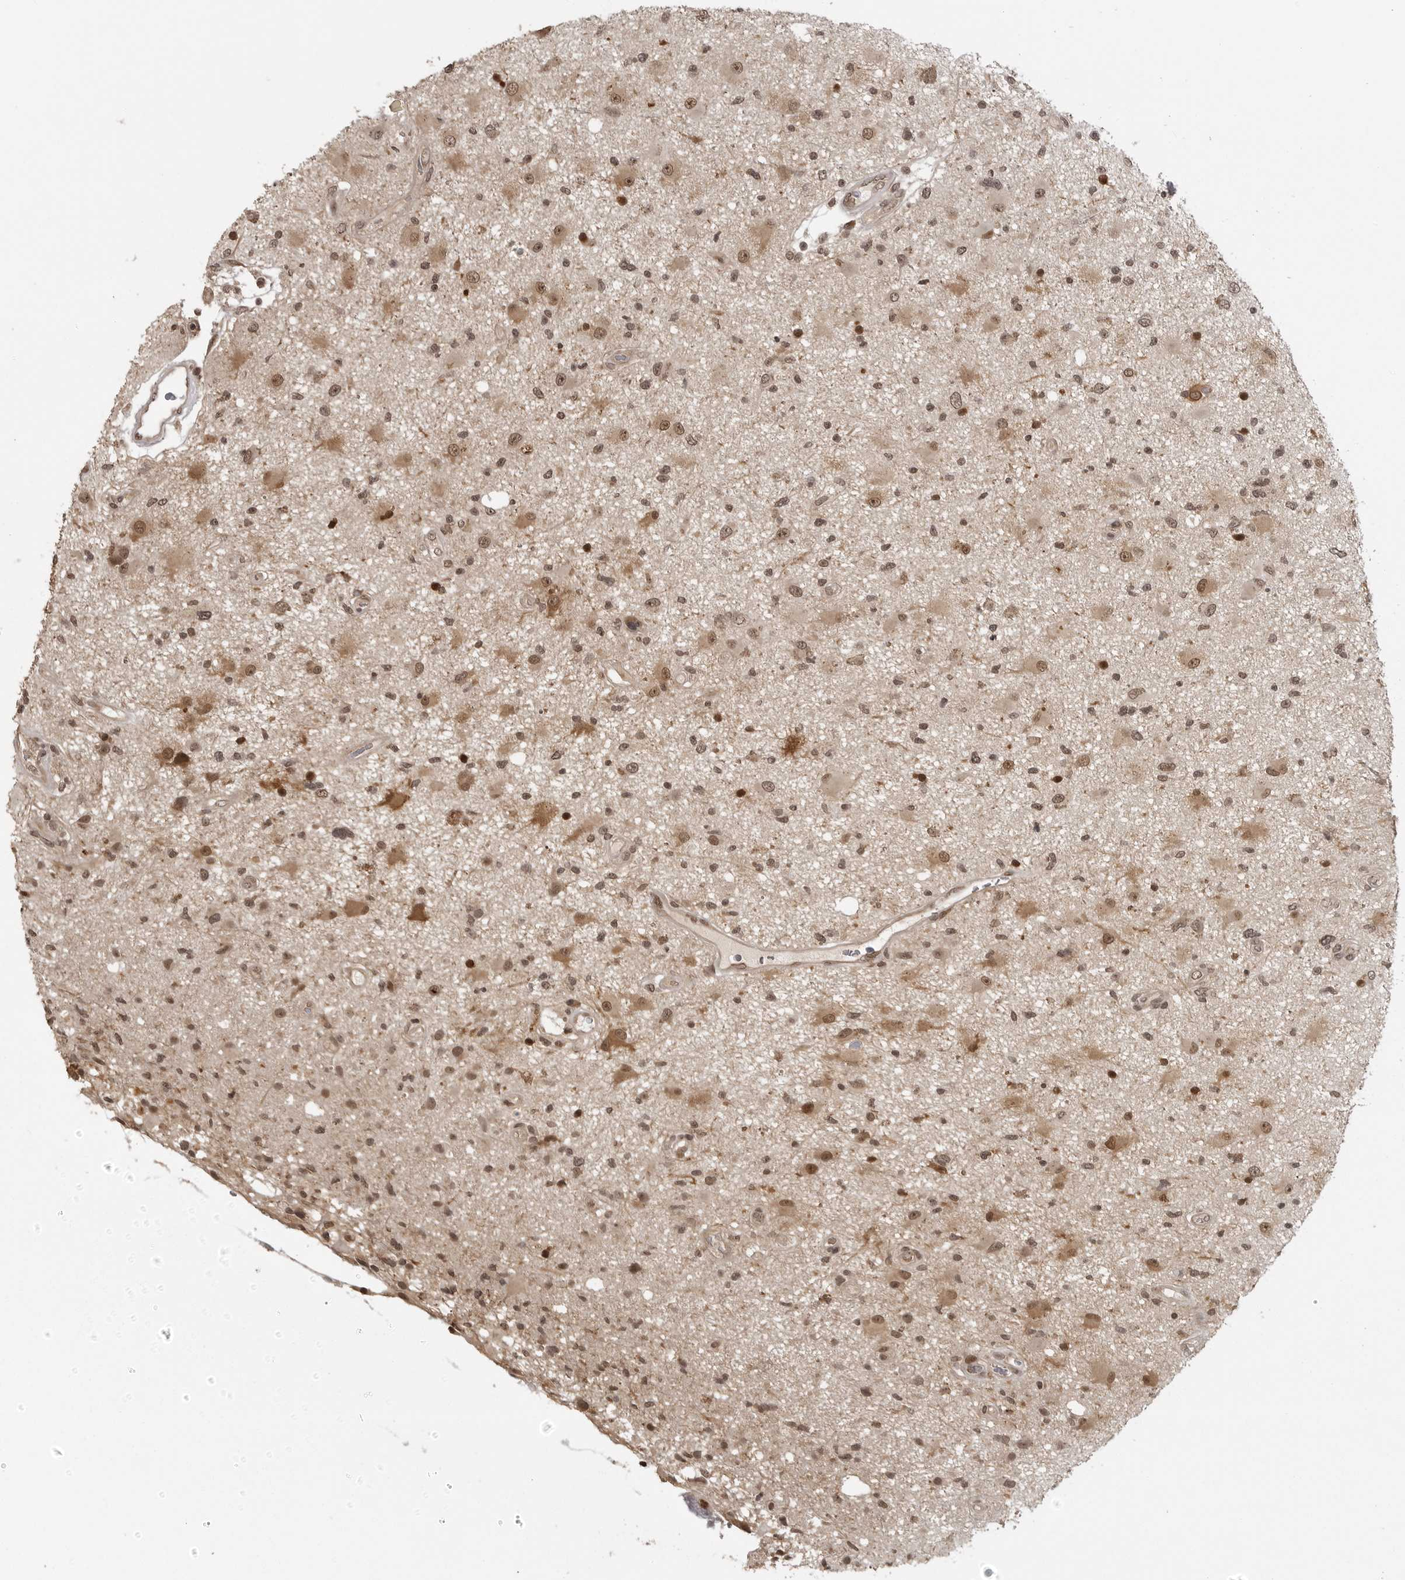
{"staining": {"intensity": "moderate", "quantity": ">75%", "location": "cytoplasmic/membranous,nuclear"}, "tissue": "glioma", "cell_type": "Tumor cells", "image_type": "cancer", "snomed": [{"axis": "morphology", "description": "Glioma, malignant, High grade"}, {"axis": "topography", "description": "Brain"}], "caption": "Human malignant high-grade glioma stained with a brown dye reveals moderate cytoplasmic/membranous and nuclear positive staining in approximately >75% of tumor cells.", "gene": "PEG3", "patient": {"sex": "male", "age": 33}}